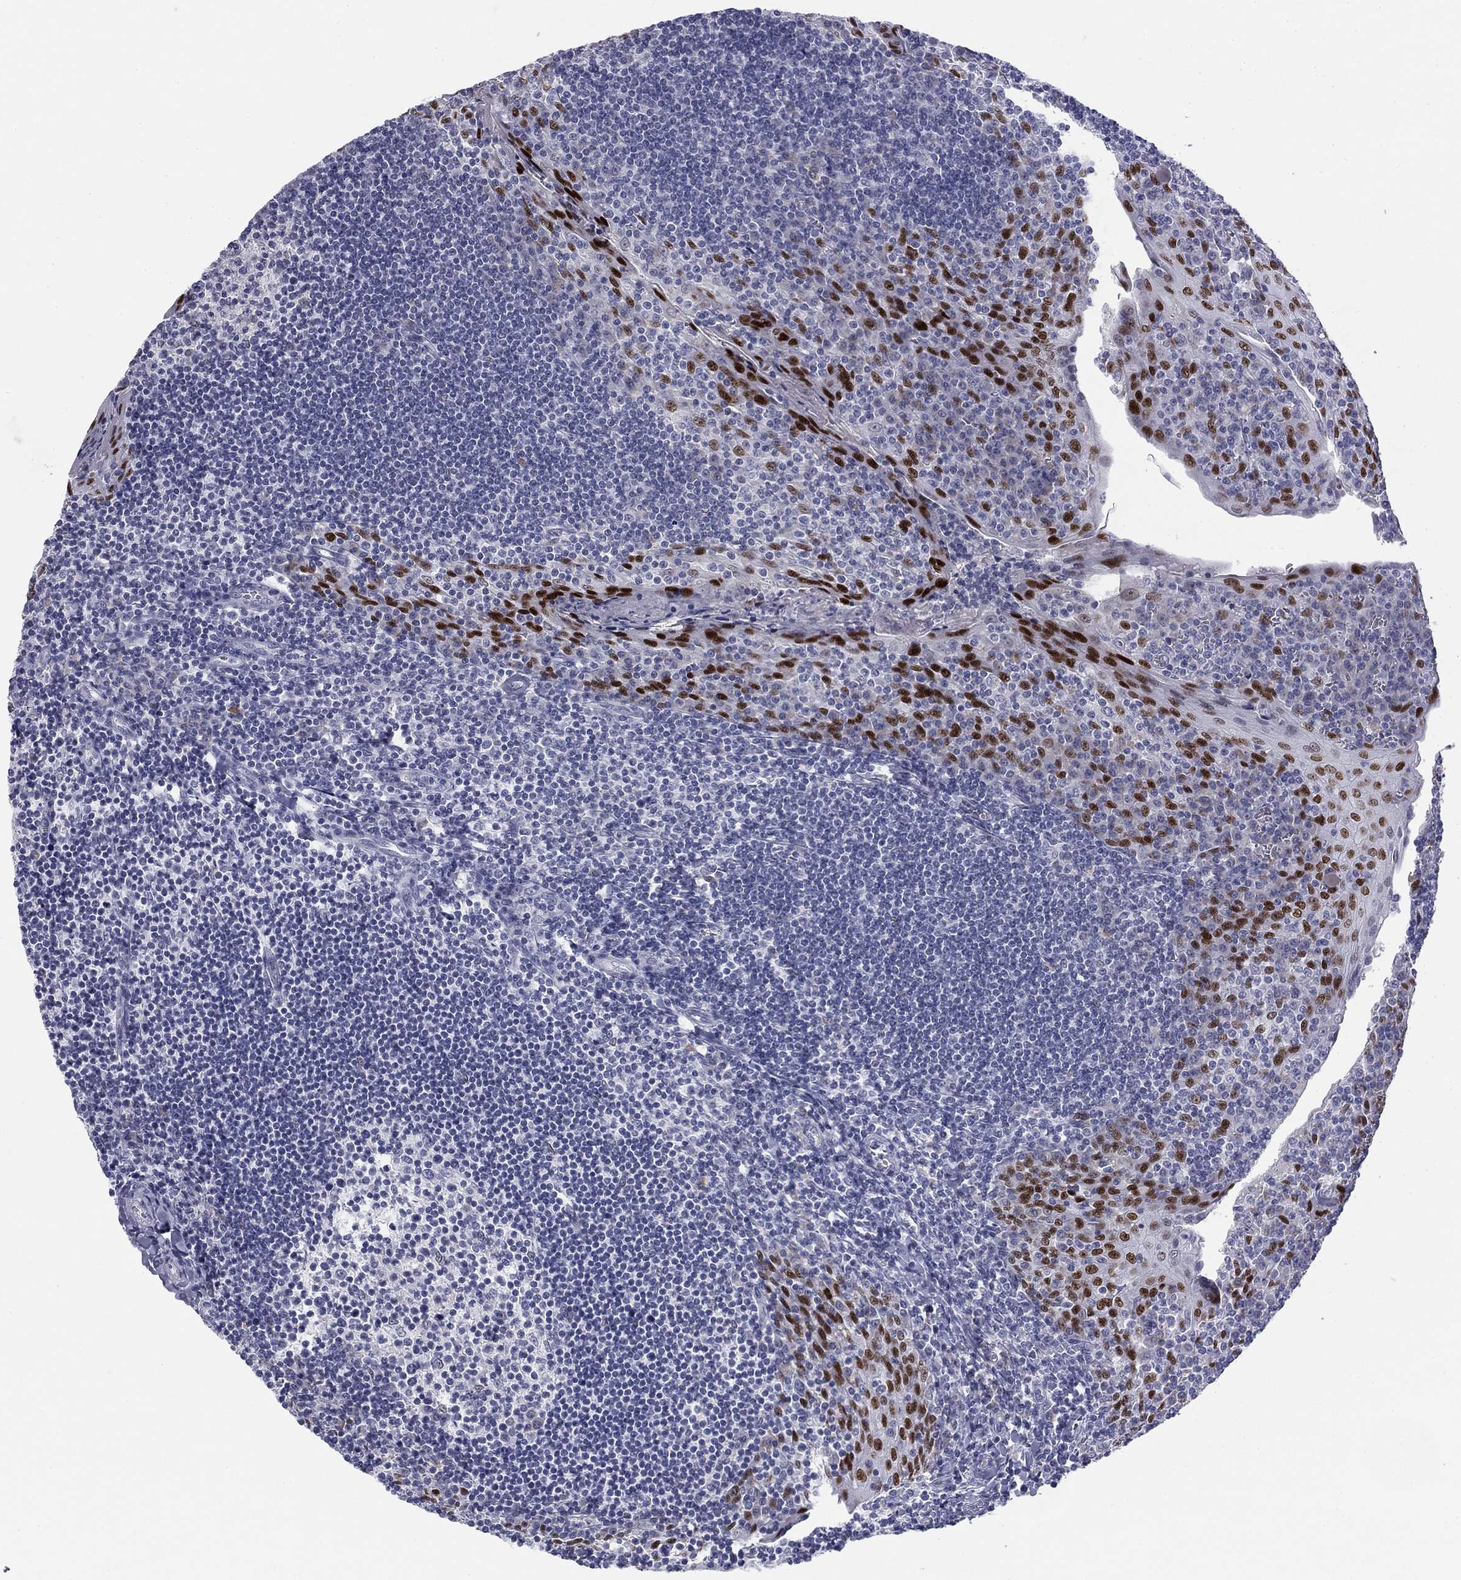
{"staining": {"intensity": "negative", "quantity": "none", "location": "none"}, "tissue": "tonsil", "cell_type": "Germinal center cells", "image_type": "normal", "snomed": [{"axis": "morphology", "description": "Normal tissue, NOS"}, {"axis": "topography", "description": "Tonsil"}], "caption": "This is a histopathology image of immunohistochemistry (IHC) staining of unremarkable tonsil, which shows no expression in germinal center cells.", "gene": "TFAP2B", "patient": {"sex": "female", "age": 12}}